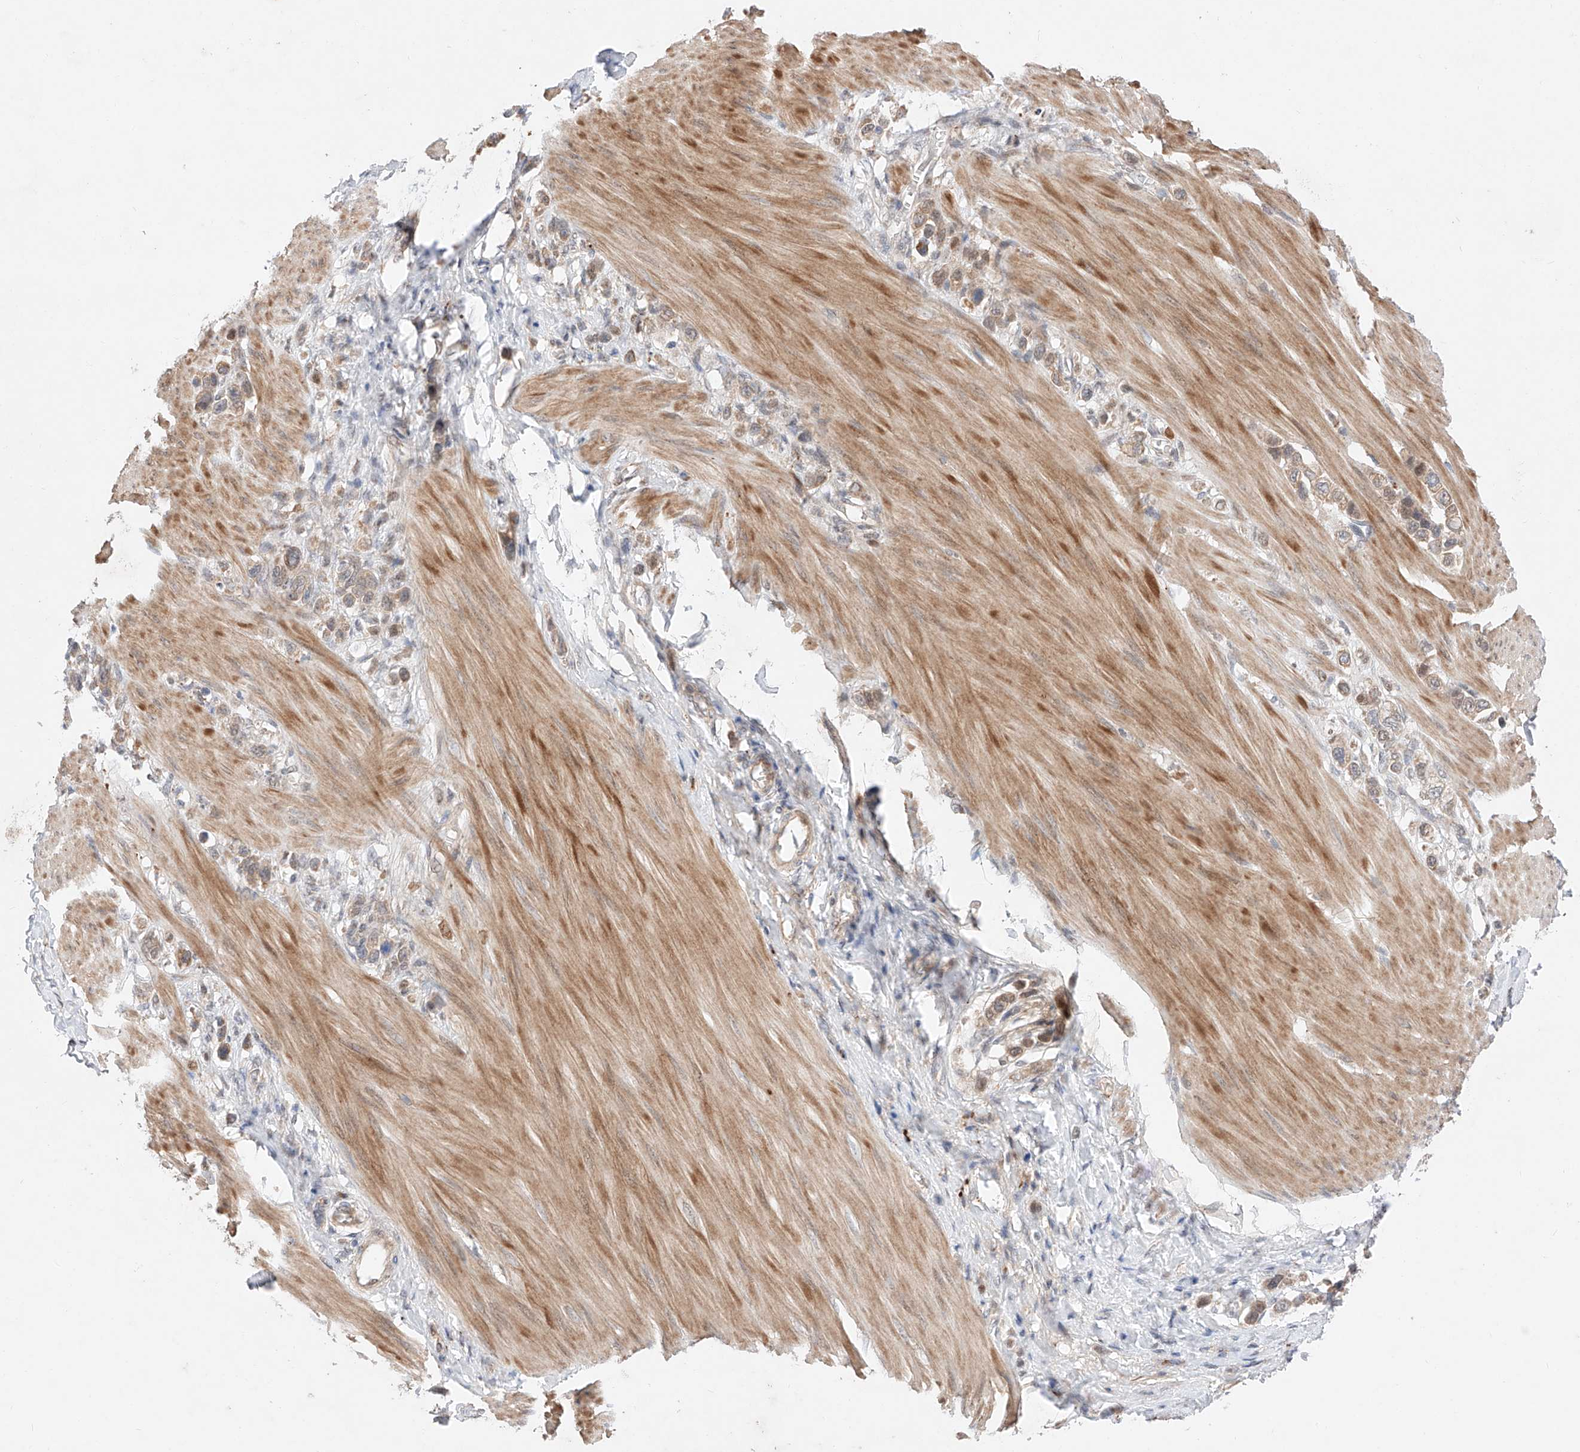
{"staining": {"intensity": "weak", "quantity": ">75%", "location": "cytoplasmic/membranous"}, "tissue": "stomach cancer", "cell_type": "Tumor cells", "image_type": "cancer", "snomed": [{"axis": "morphology", "description": "Adenocarcinoma, NOS"}, {"axis": "topography", "description": "Stomach"}], "caption": "The image exhibits a brown stain indicating the presence of a protein in the cytoplasmic/membranous of tumor cells in stomach adenocarcinoma.", "gene": "GCNT1", "patient": {"sex": "female", "age": 65}}